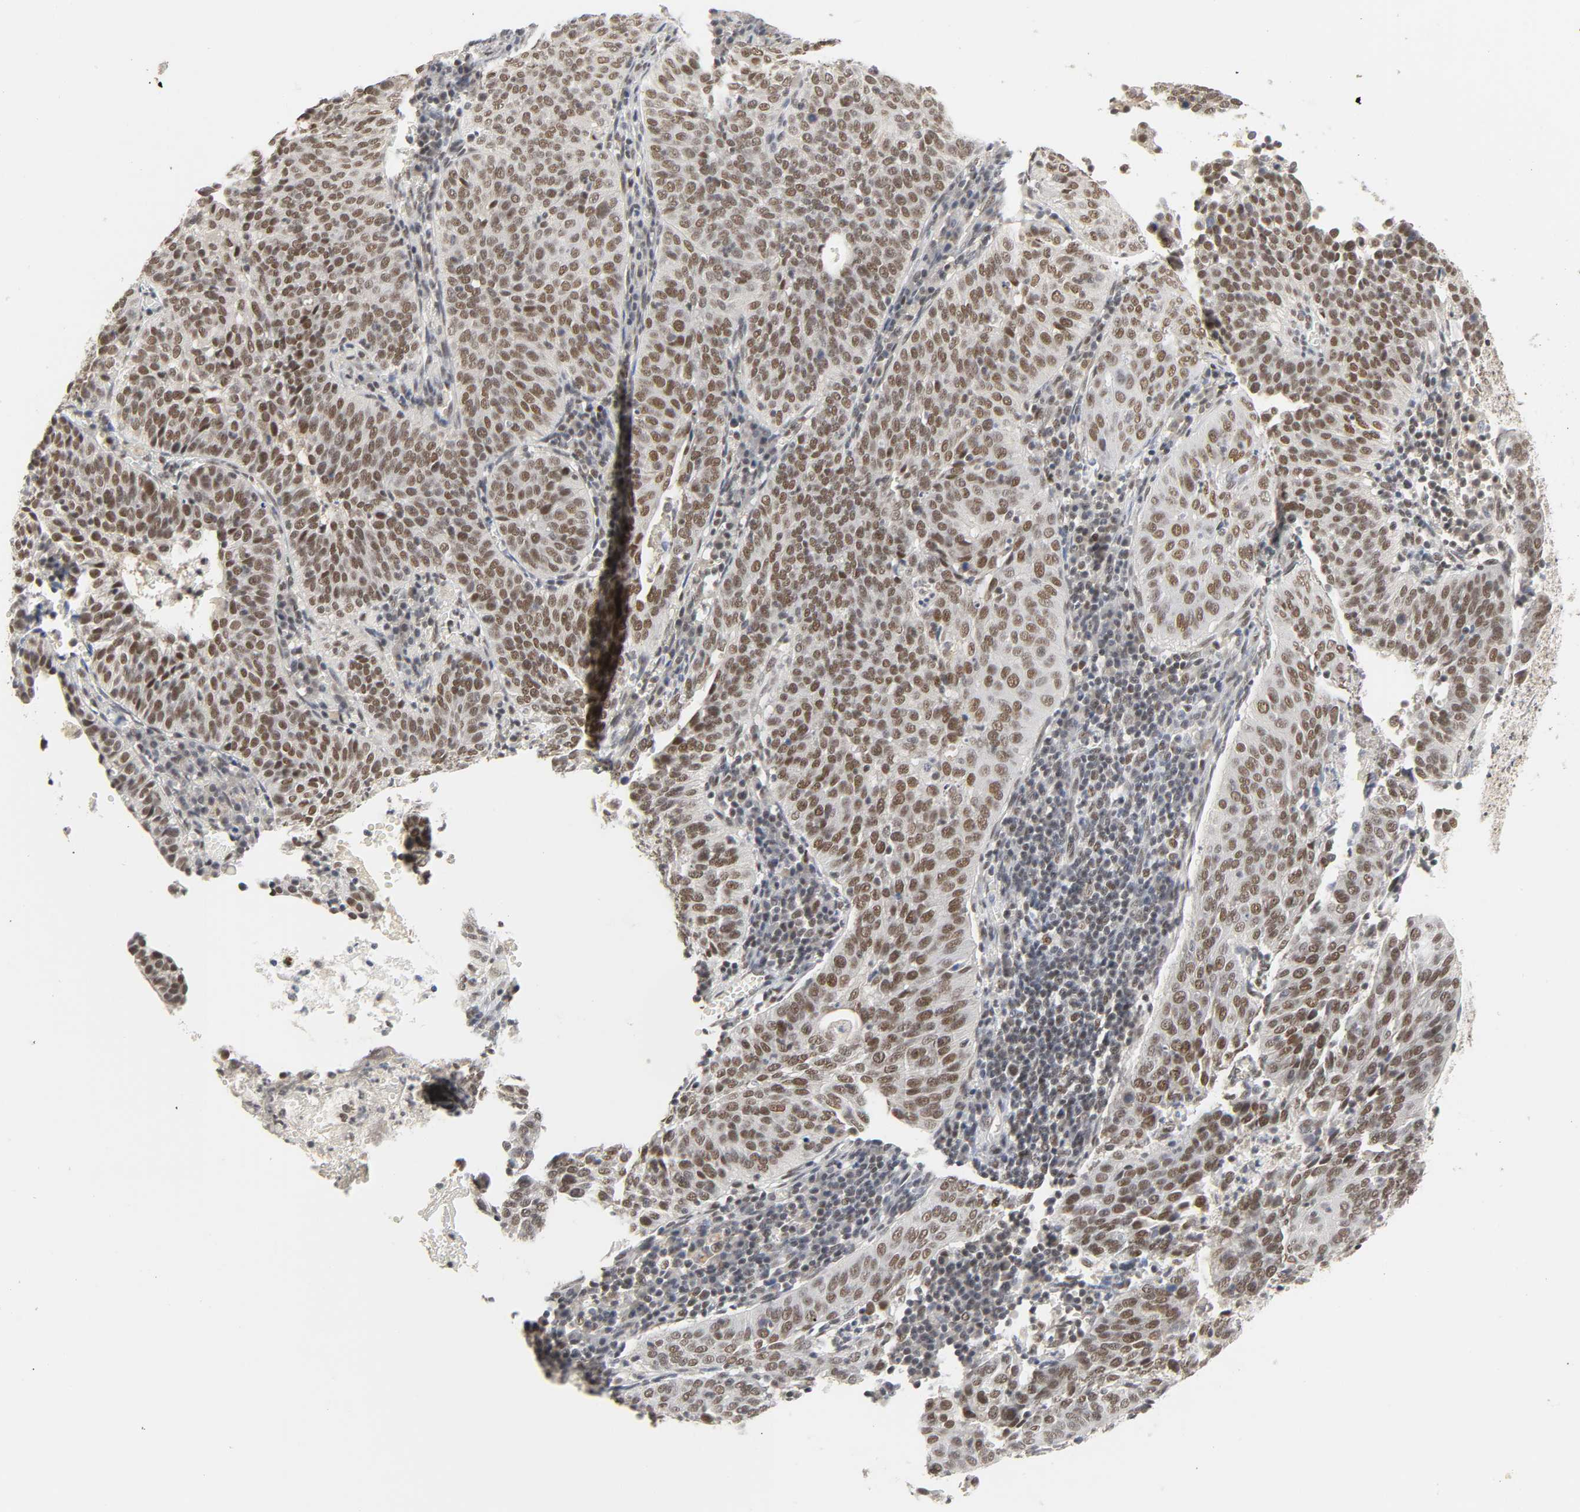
{"staining": {"intensity": "moderate", "quantity": ">75%", "location": "nuclear"}, "tissue": "cervical cancer", "cell_type": "Tumor cells", "image_type": "cancer", "snomed": [{"axis": "morphology", "description": "Squamous cell carcinoma, NOS"}, {"axis": "topography", "description": "Cervix"}], "caption": "This micrograph exhibits squamous cell carcinoma (cervical) stained with IHC to label a protein in brown. The nuclear of tumor cells show moderate positivity for the protein. Nuclei are counter-stained blue.", "gene": "NCOA6", "patient": {"sex": "female", "age": 39}}